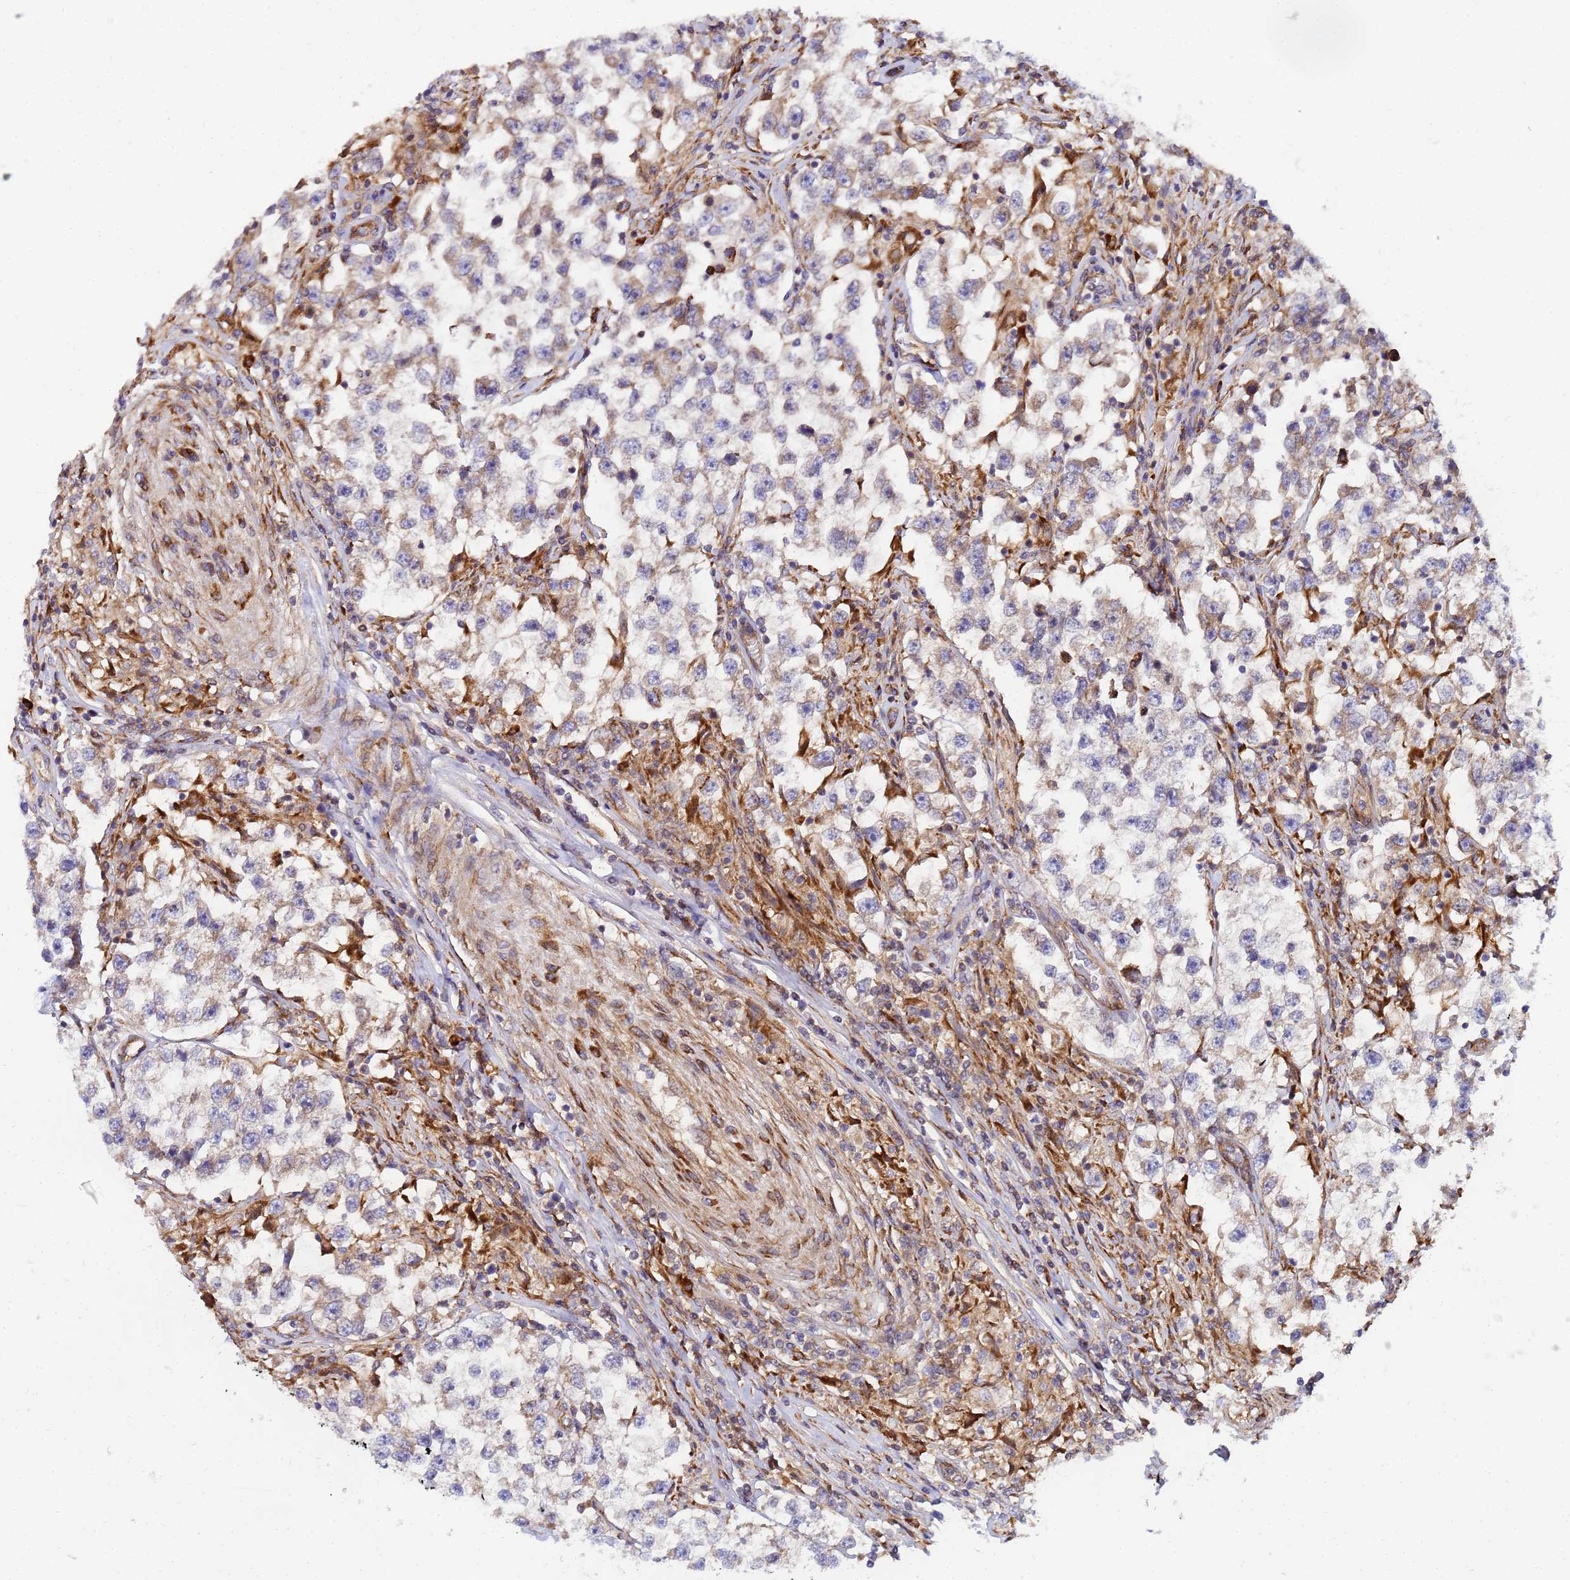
{"staining": {"intensity": "weak", "quantity": "25%-75%", "location": "cytoplasmic/membranous"}, "tissue": "testis cancer", "cell_type": "Tumor cells", "image_type": "cancer", "snomed": [{"axis": "morphology", "description": "Seminoma, NOS"}, {"axis": "topography", "description": "Testis"}], "caption": "Immunohistochemical staining of human seminoma (testis) exhibits low levels of weak cytoplasmic/membranous protein expression in approximately 25%-75% of tumor cells.", "gene": "POM121", "patient": {"sex": "male", "age": 46}}